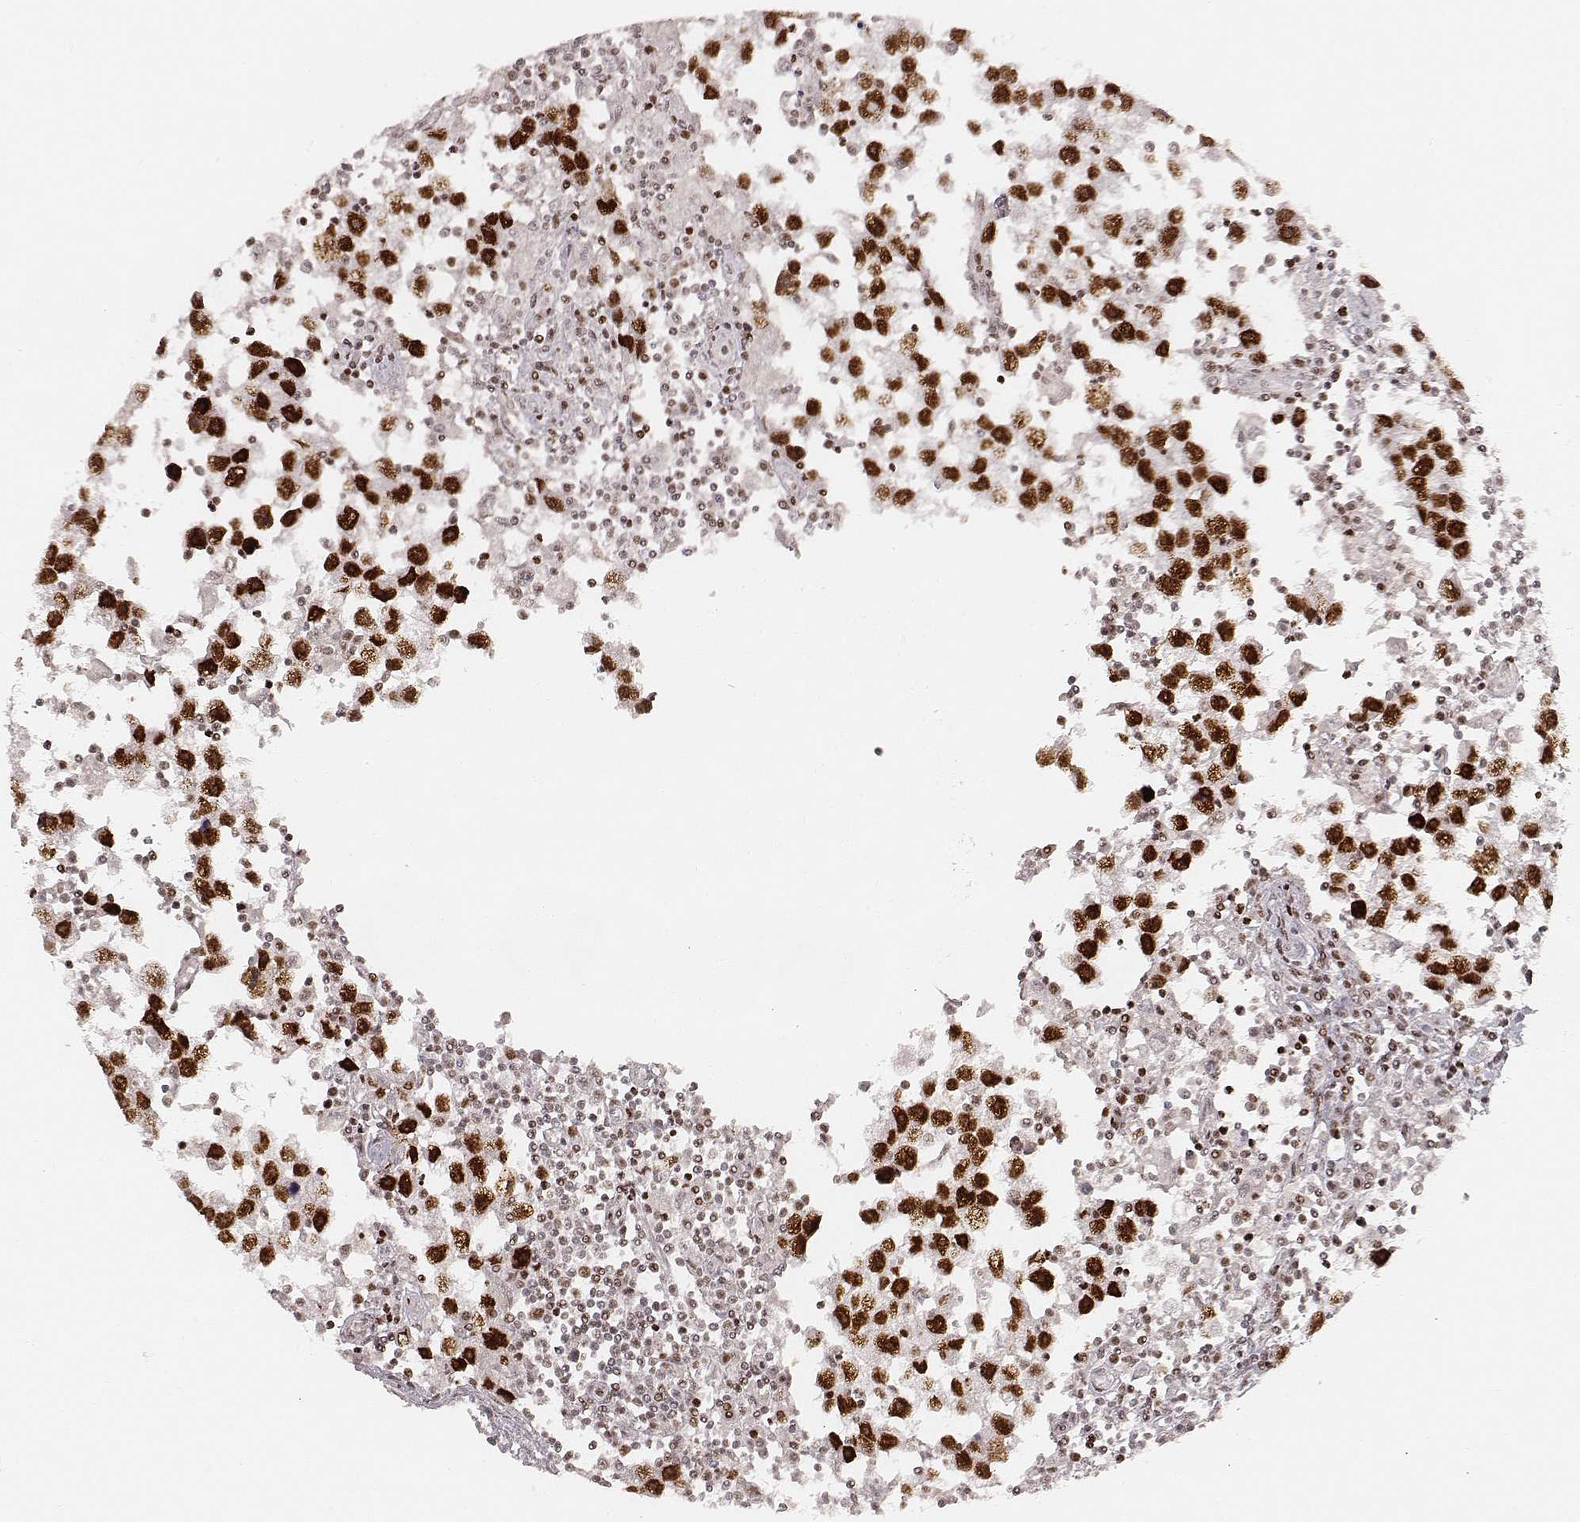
{"staining": {"intensity": "strong", "quantity": ">75%", "location": "nuclear"}, "tissue": "testis cancer", "cell_type": "Tumor cells", "image_type": "cancer", "snomed": [{"axis": "morphology", "description": "Seminoma, NOS"}, {"axis": "topography", "description": "Testis"}], "caption": "An IHC histopathology image of tumor tissue is shown. Protein staining in brown shows strong nuclear positivity in testis cancer (seminoma) within tumor cells. The protein is stained brown, and the nuclei are stained in blue (DAB (3,3'-diaminobenzidine) IHC with brightfield microscopy, high magnification).", "gene": "HNRNPC", "patient": {"sex": "male", "age": 30}}